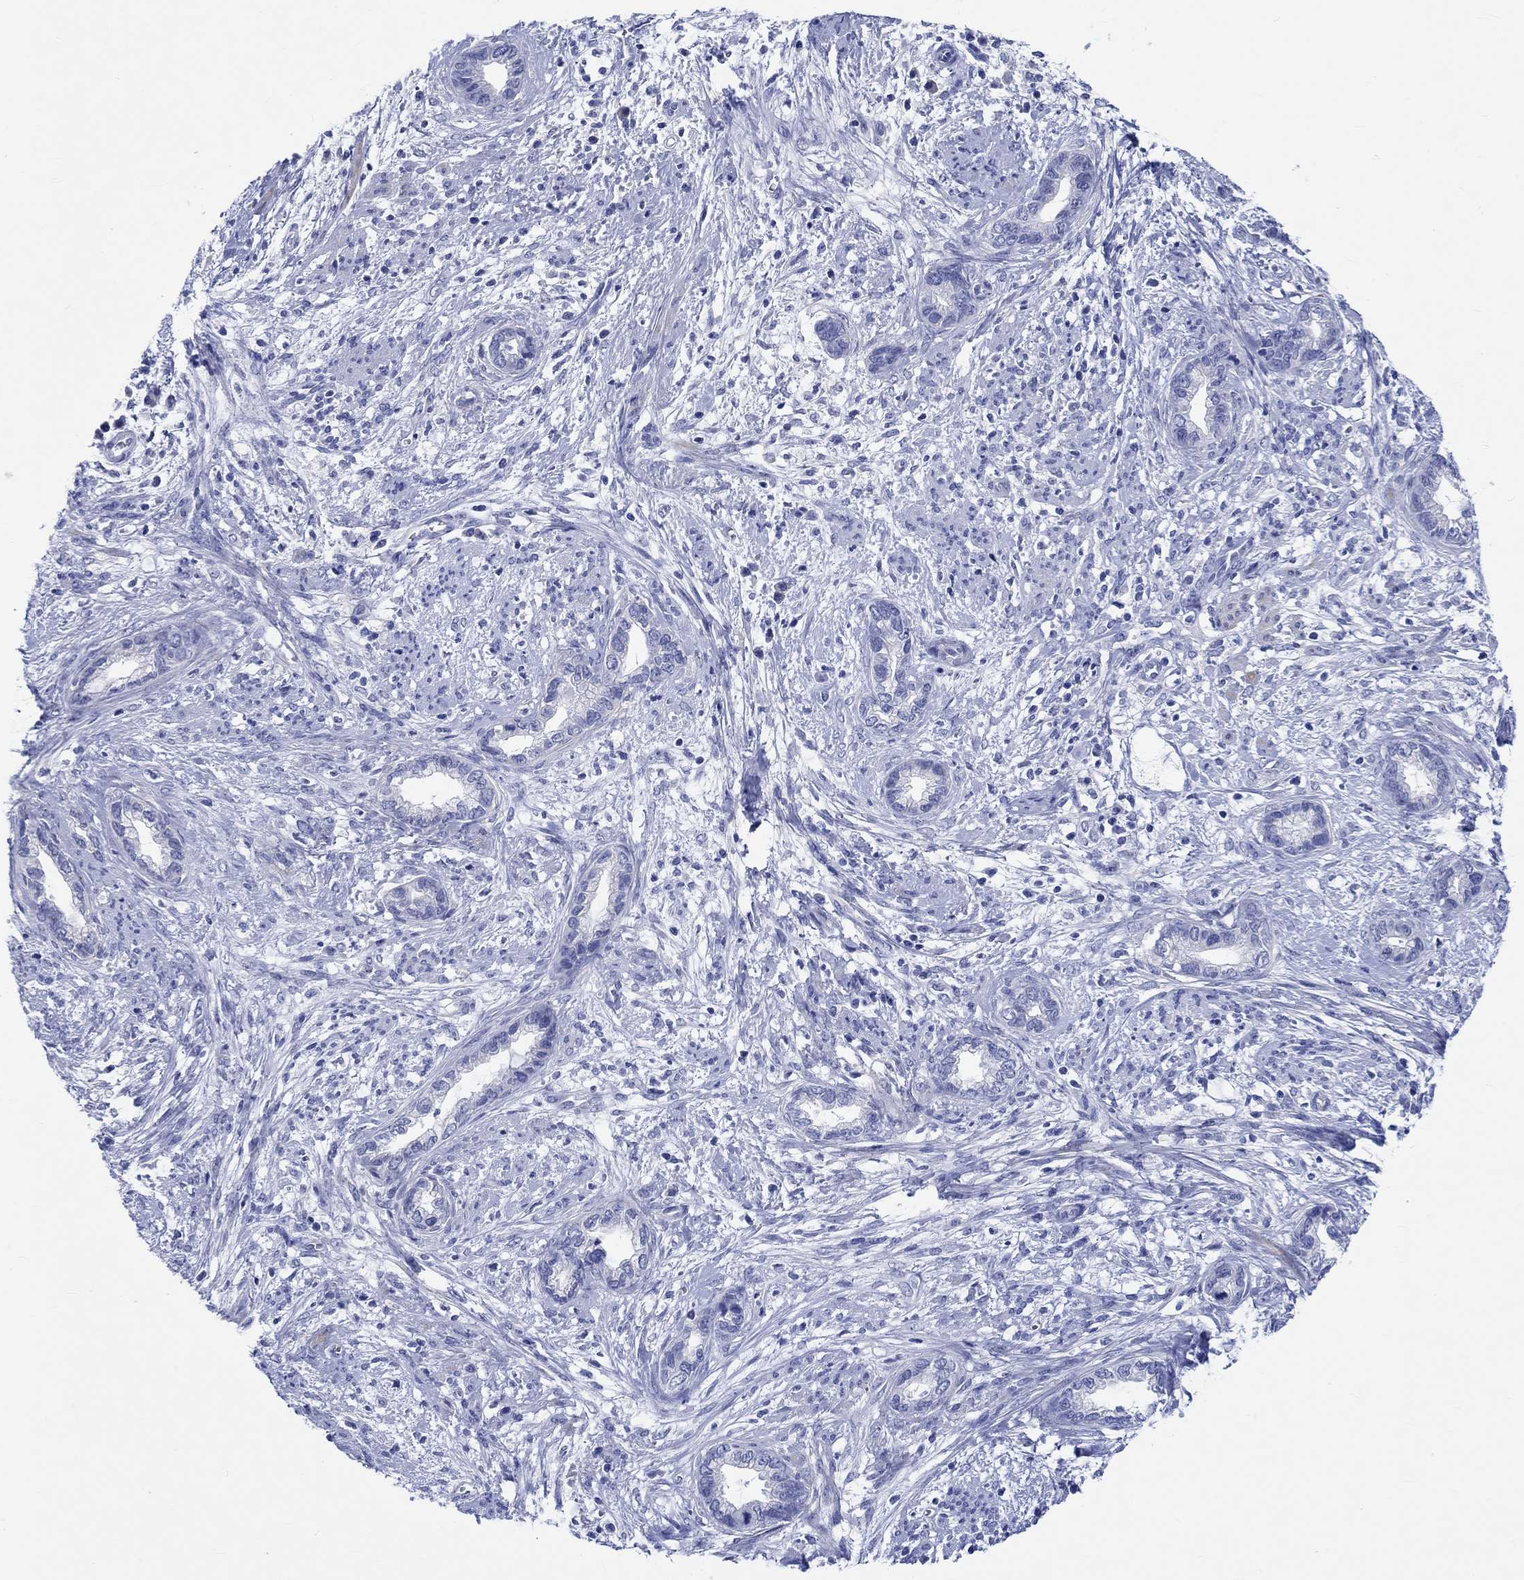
{"staining": {"intensity": "negative", "quantity": "none", "location": "none"}, "tissue": "cervical cancer", "cell_type": "Tumor cells", "image_type": "cancer", "snomed": [{"axis": "morphology", "description": "Adenocarcinoma, NOS"}, {"axis": "topography", "description": "Cervix"}], "caption": "IHC image of cervical cancer (adenocarcinoma) stained for a protein (brown), which reveals no staining in tumor cells.", "gene": "SHISA4", "patient": {"sex": "female", "age": 62}}